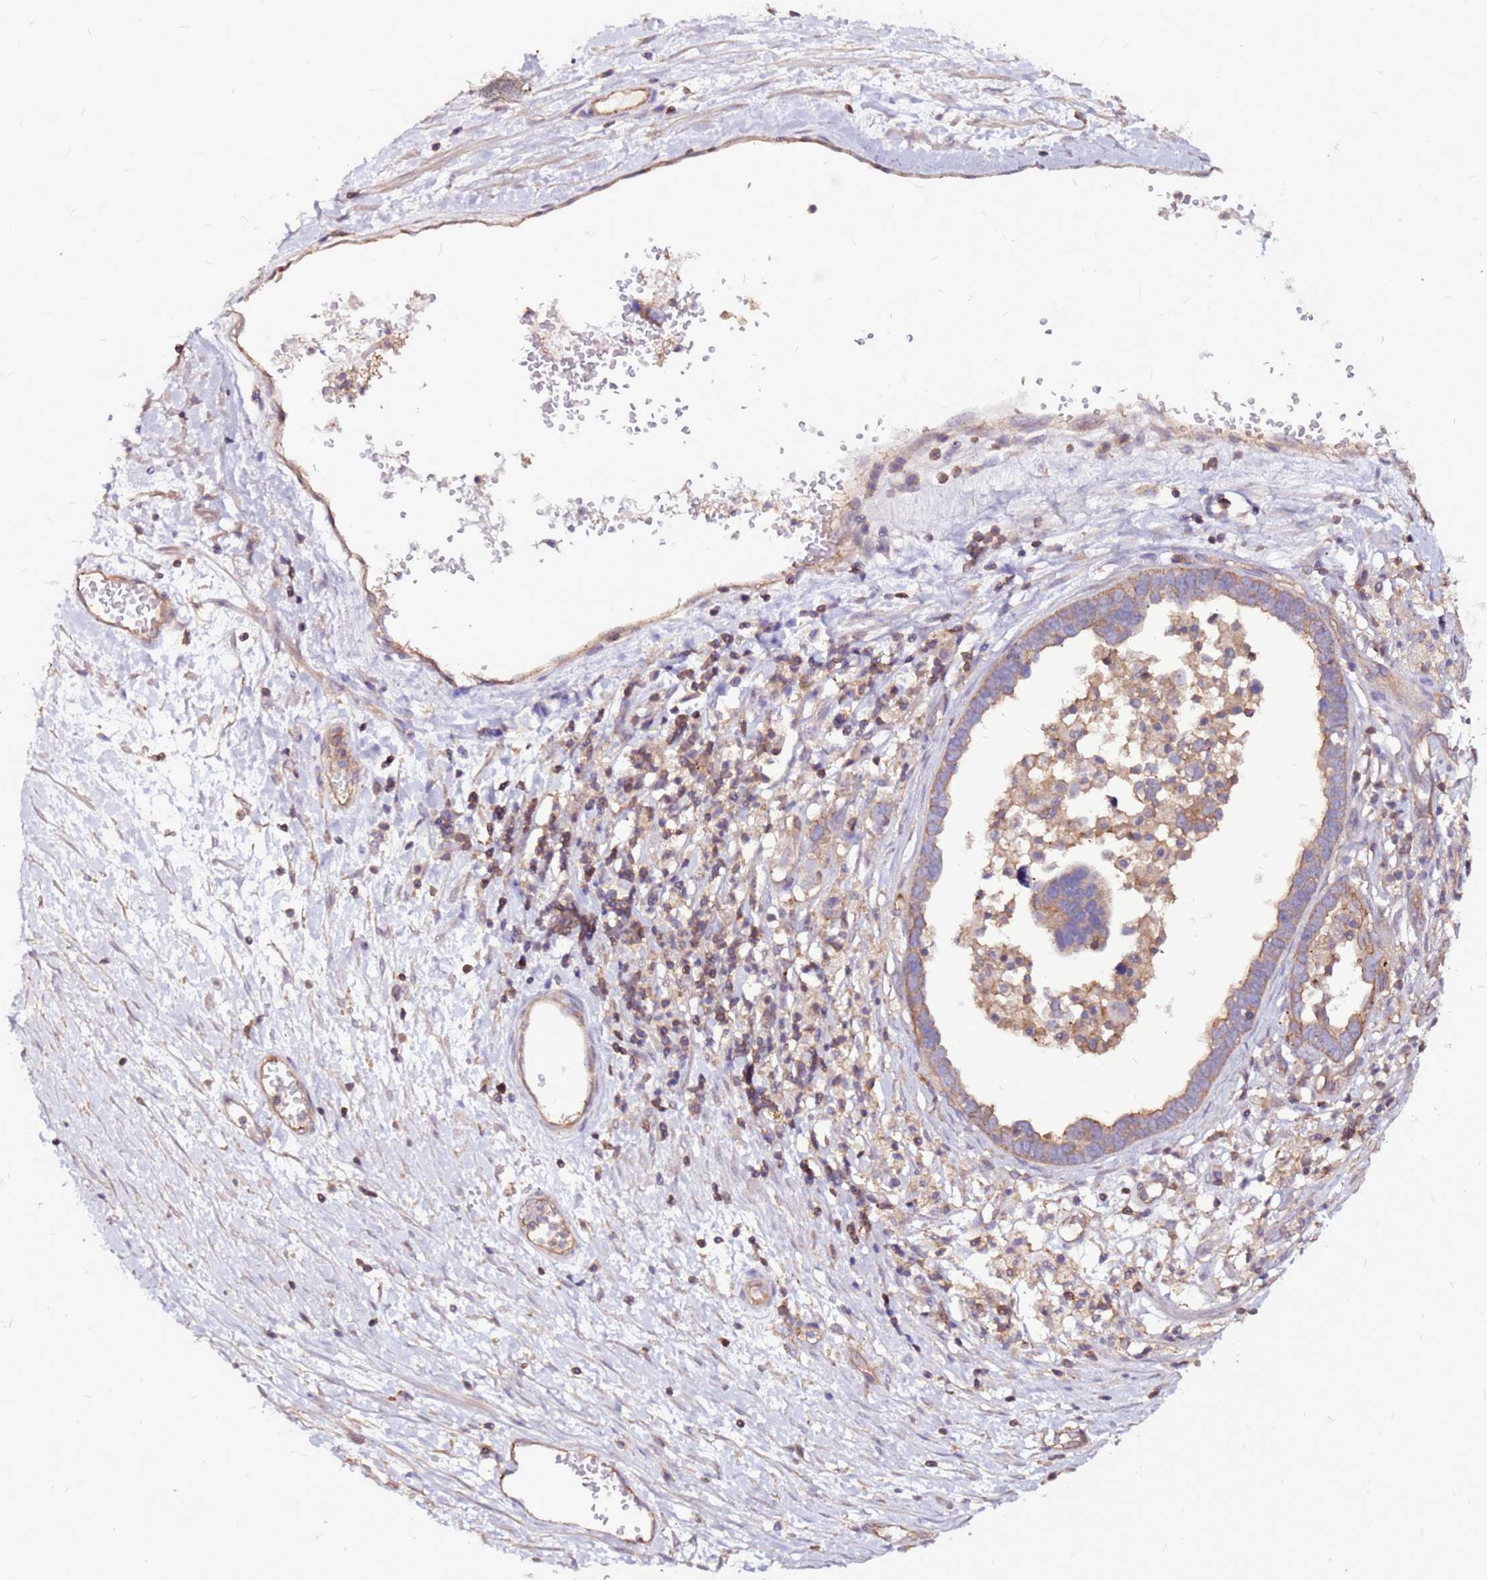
{"staining": {"intensity": "weak", "quantity": ">75%", "location": "cytoplasmic/membranous"}, "tissue": "ovarian cancer", "cell_type": "Tumor cells", "image_type": "cancer", "snomed": [{"axis": "morphology", "description": "Cystadenocarcinoma, serous, NOS"}, {"axis": "topography", "description": "Ovary"}], "caption": "About >75% of tumor cells in human ovarian cancer display weak cytoplasmic/membranous protein staining as visualized by brown immunohistochemical staining.", "gene": "NRN1L", "patient": {"sex": "female", "age": 54}}